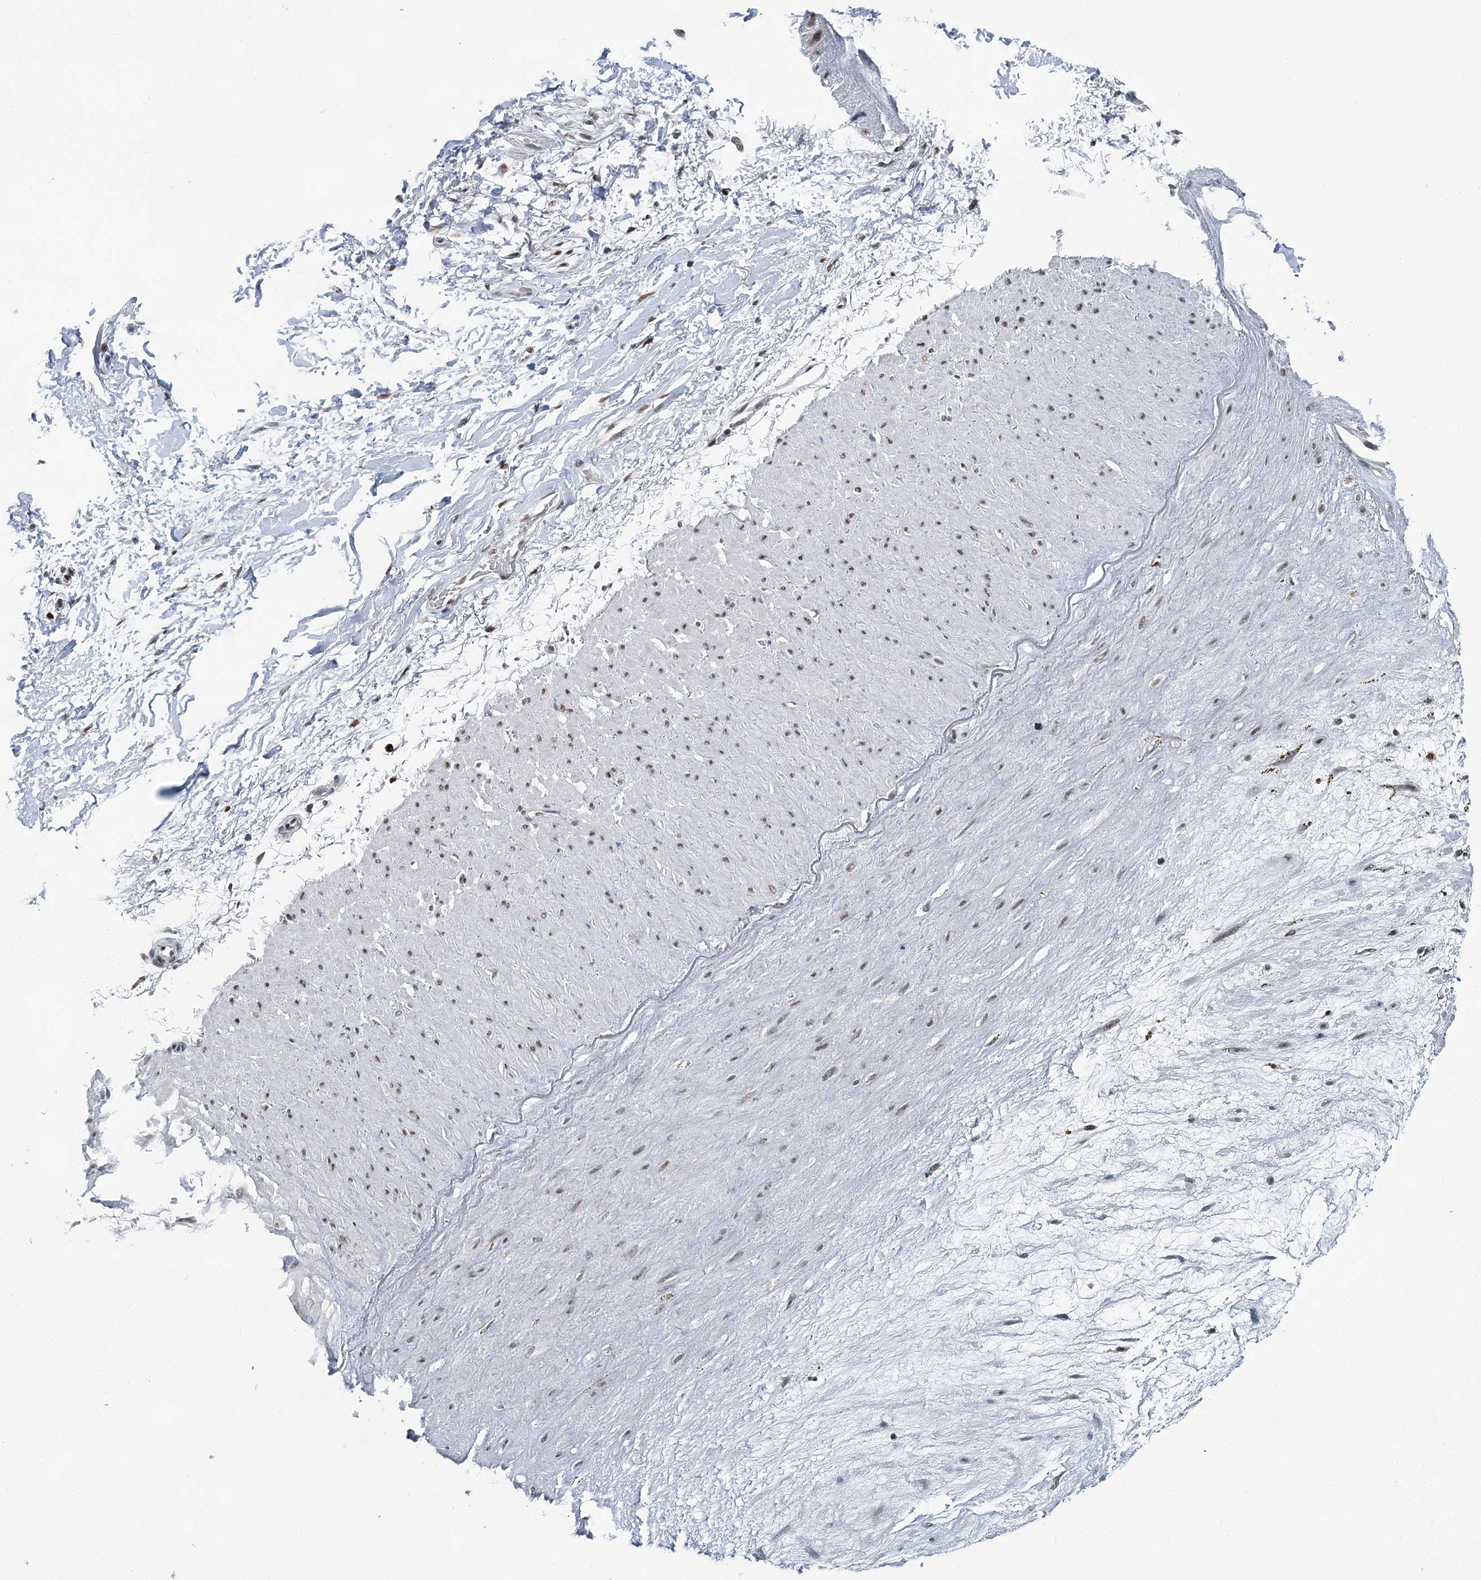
{"staining": {"intensity": "negative", "quantity": "none", "location": "none"}, "tissue": "adipose tissue", "cell_type": "Adipocytes", "image_type": "normal", "snomed": [{"axis": "morphology", "description": "Normal tissue, NOS"}, {"axis": "topography", "description": "Soft tissue"}], "caption": "Adipose tissue stained for a protein using immunohistochemistry (IHC) demonstrates no staining adipocytes.", "gene": "HAT1", "patient": {"sex": "male", "age": 72}}